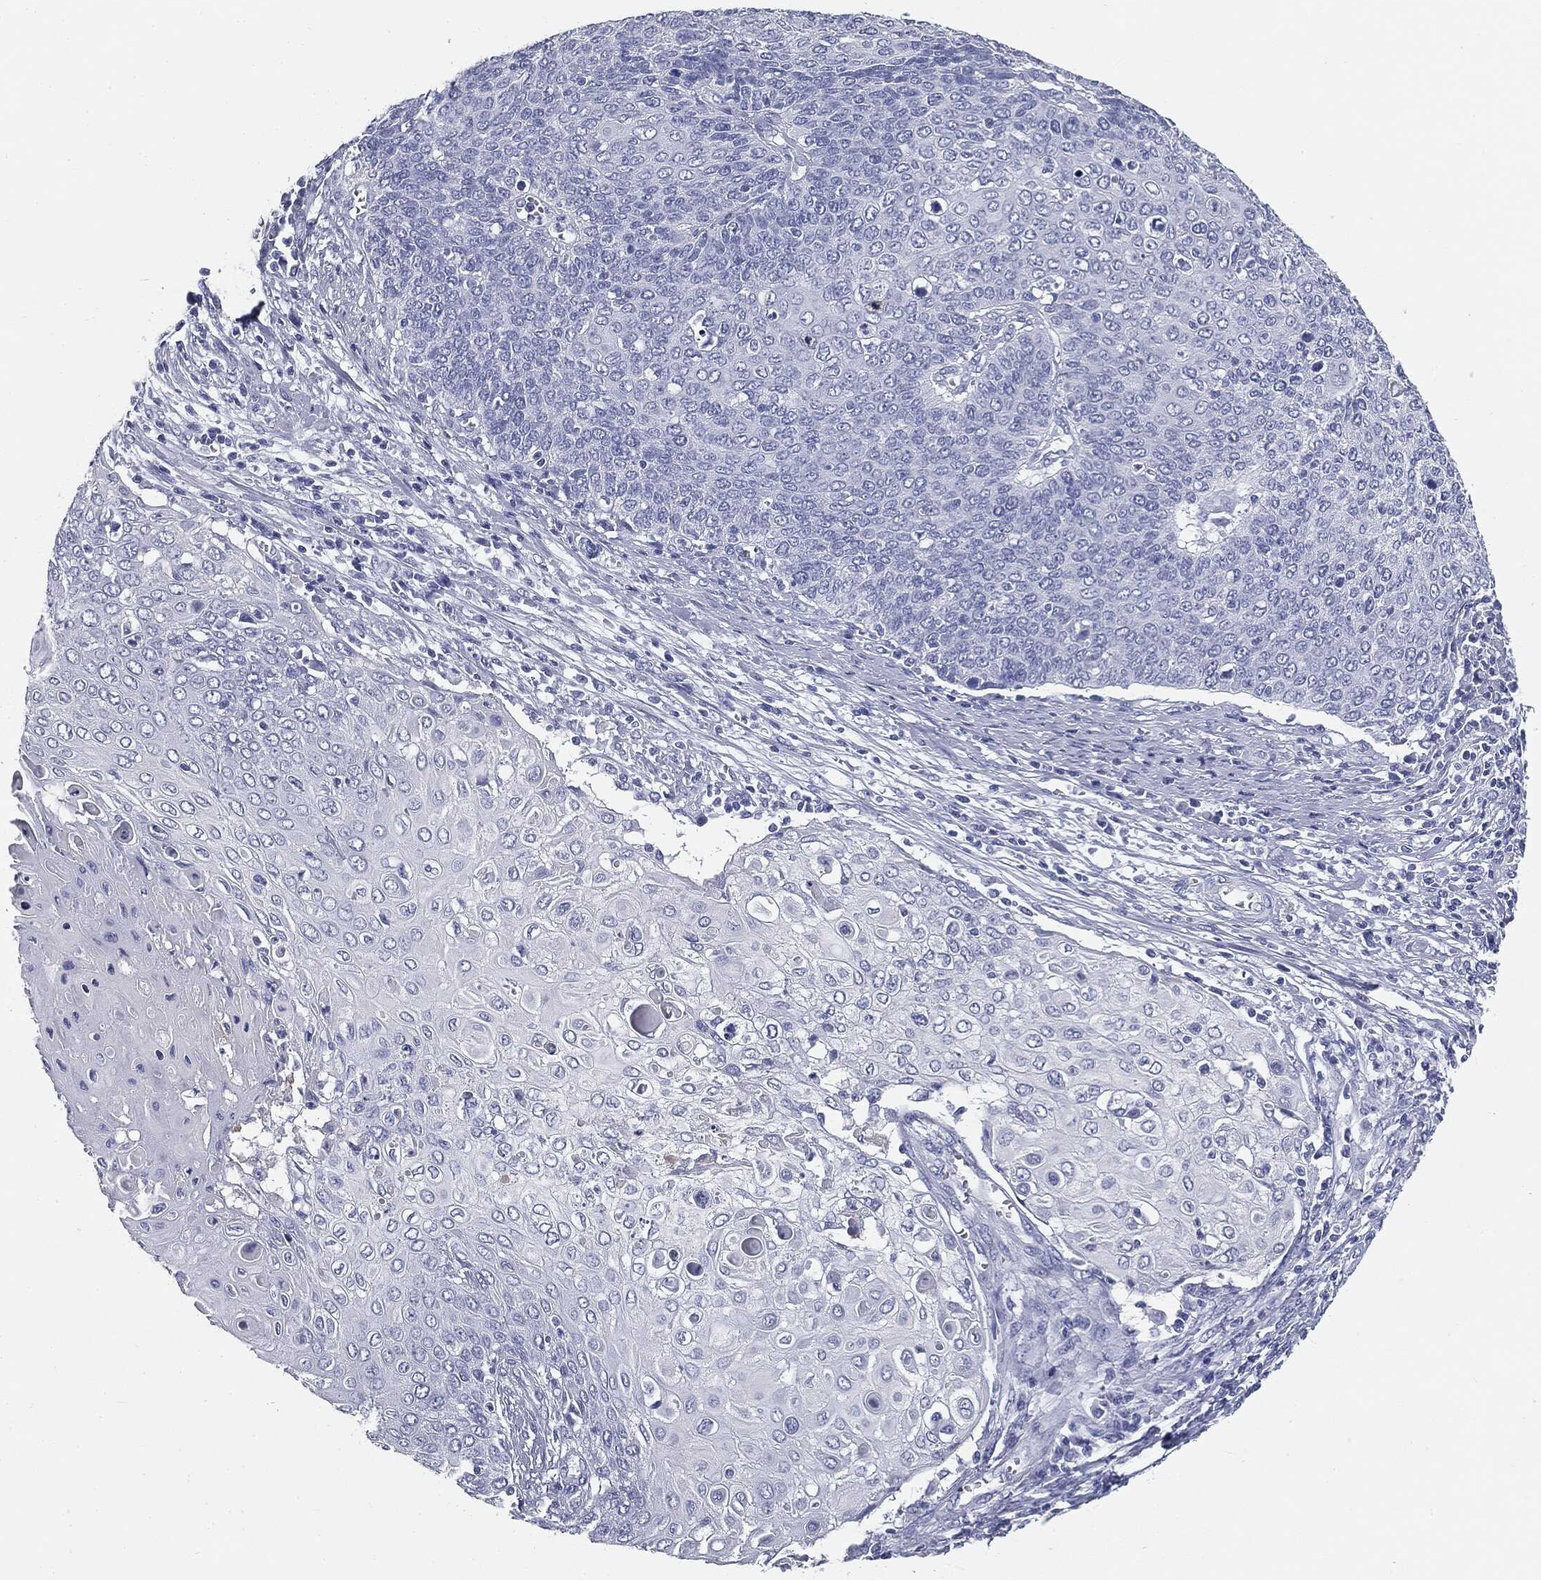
{"staining": {"intensity": "negative", "quantity": "none", "location": "none"}, "tissue": "cervical cancer", "cell_type": "Tumor cells", "image_type": "cancer", "snomed": [{"axis": "morphology", "description": "Squamous cell carcinoma, NOS"}, {"axis": "topography", "description": "Cervix"}], "caption": "A high-resolution photomicrograph shows immunohistochemistry staining of squamous cell carcinoma (cervical), which reveals no significant staining in tumor cells.", "gene": "CUZD1", "patient": {"sex": "female", "age": 39}}